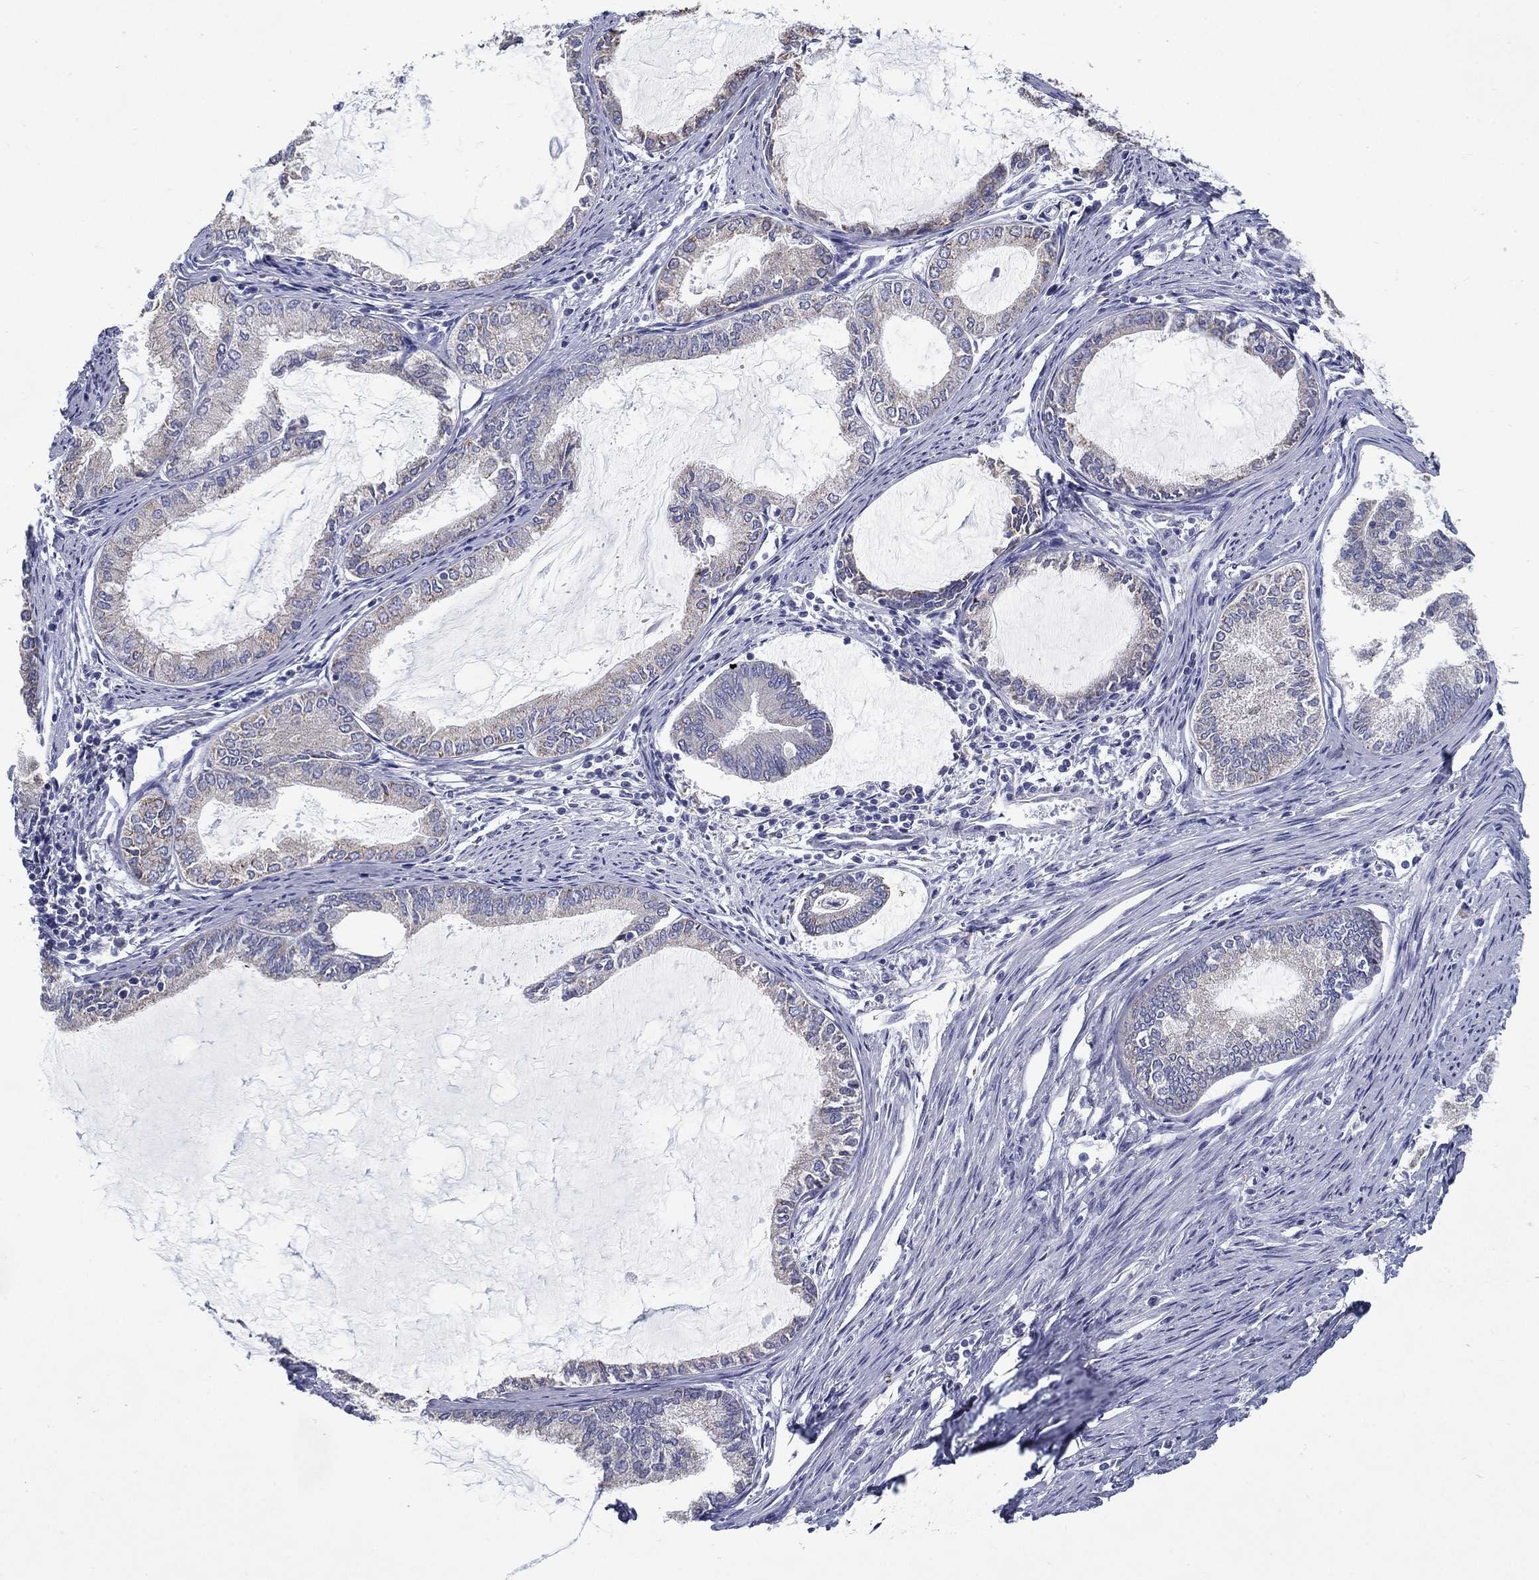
{"staining": {"intensity": "negative", "quantity": "none", "location": "none"}, "tissue": "endometrial cancer", "cell_type": "Tumor cells", "image_type": "cancer", "snomed": [{"axis": "morphology", "description": "Adenocarcinoma, NOS"}, {"axis": "topography", "description": "Endometrium"}], "caption": "High magnification brightfield microscopy of adenocarcinoma (endometrial) stained with DAB (3,3'-diaminobenzidine) (brown) and counterstained with hematoxylin (blue): tumor cells show no significant staining.", "gene": "C19orf18", "patient": {"sex": "female", "age": 86}}